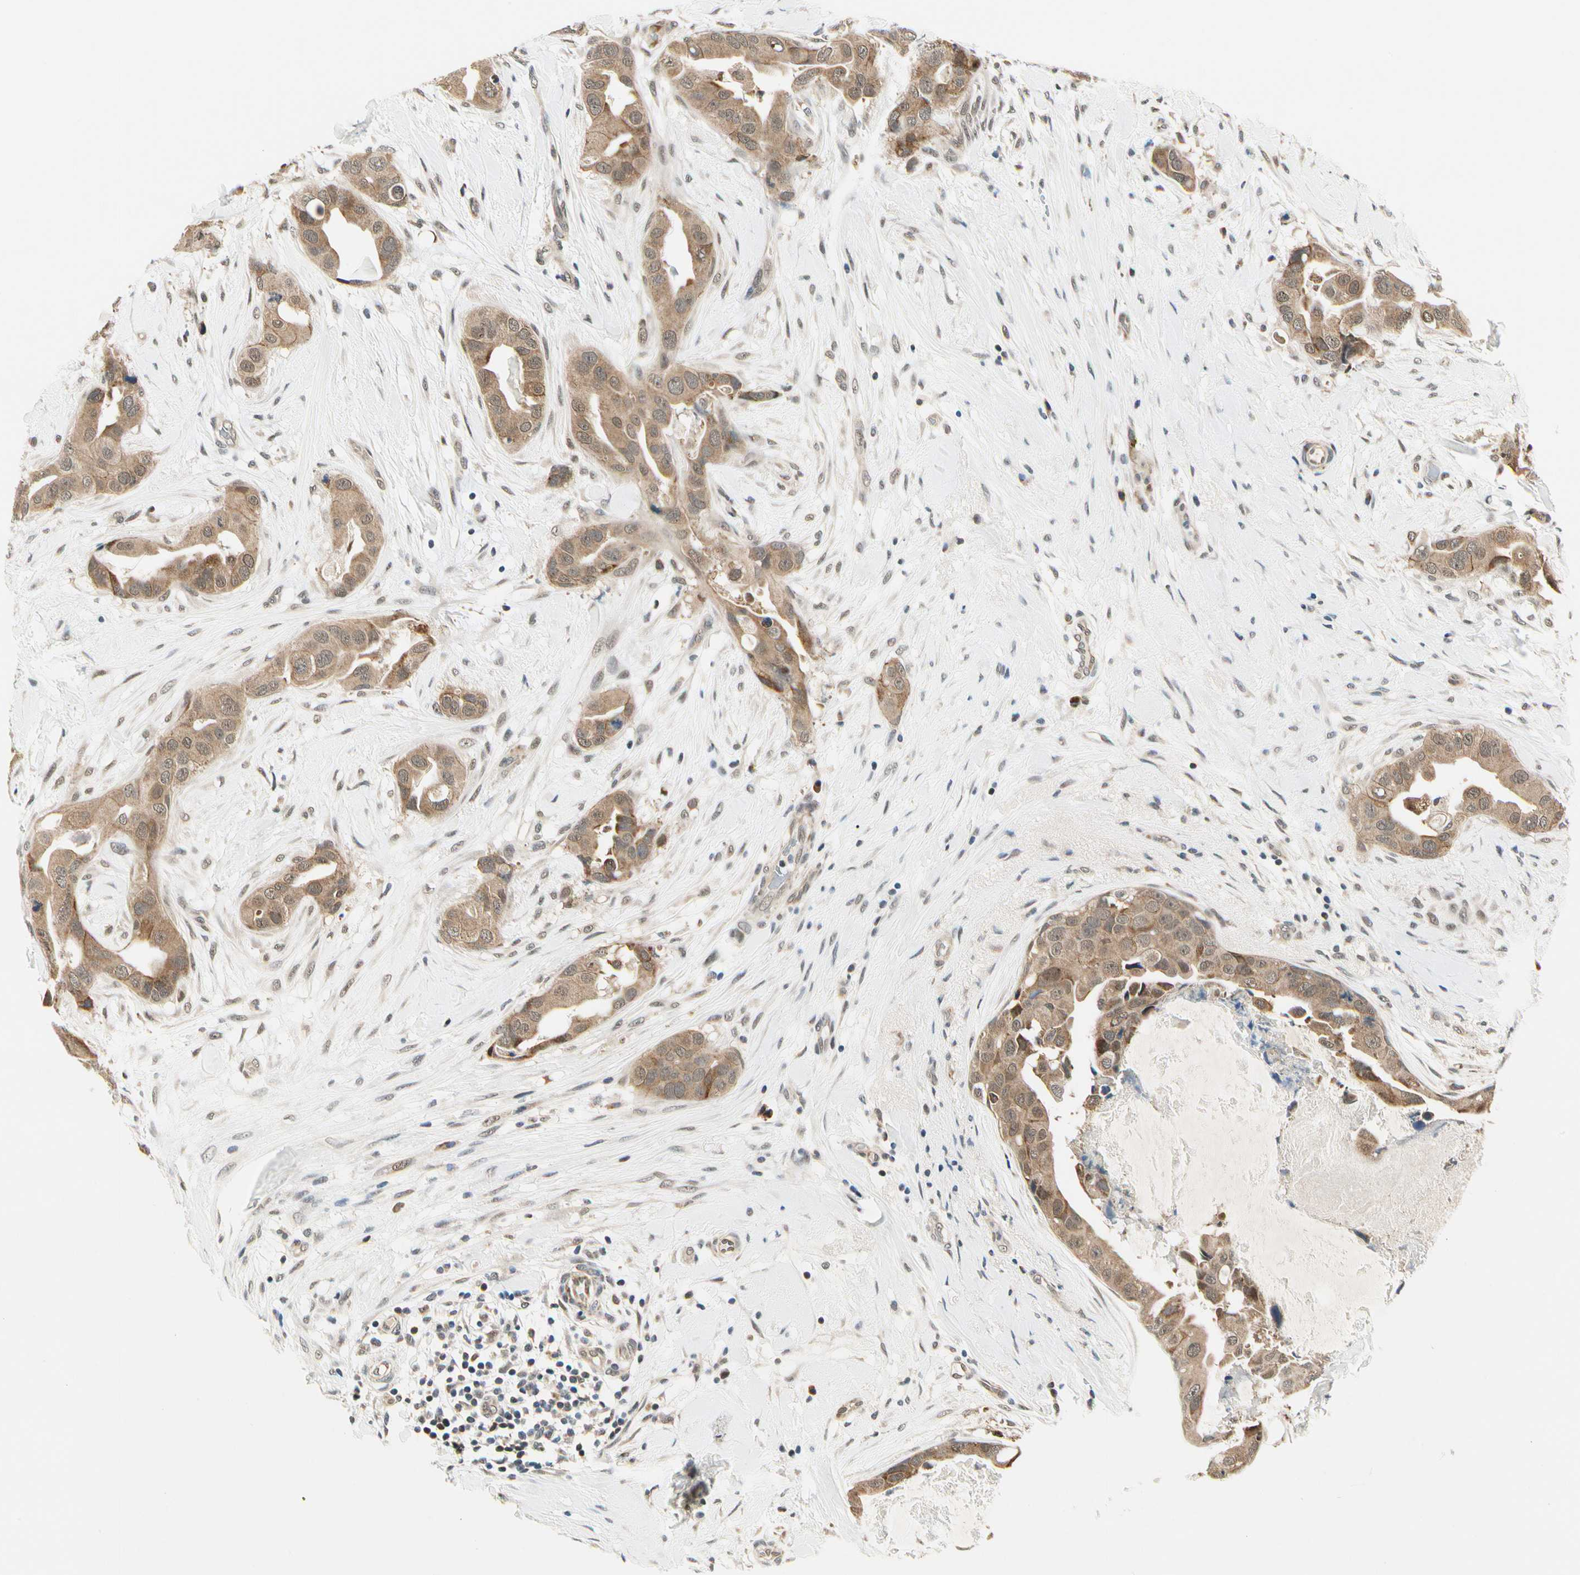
{"staining": {"intensity": "moderate", "quantity": ">75%", "location": "cytoplasmic/membranous"}, "tissue": "breast cancer", "cell_type": "Tumor cells", "image_type": "cancer", "snomed": [{"axis": "morphology", "description": "Duct carcinoma"}, {"axis": "topography", "description": "Breast"}], "caption": "The image shows immunohistochemical staining of breast intraductal carcinoma. There is moderate cytoplasmic/membranous staining is appreciated in about >75% of tumor cells.", "gene": "PDK2", "patient": {"sex": "female", "age": 40}}